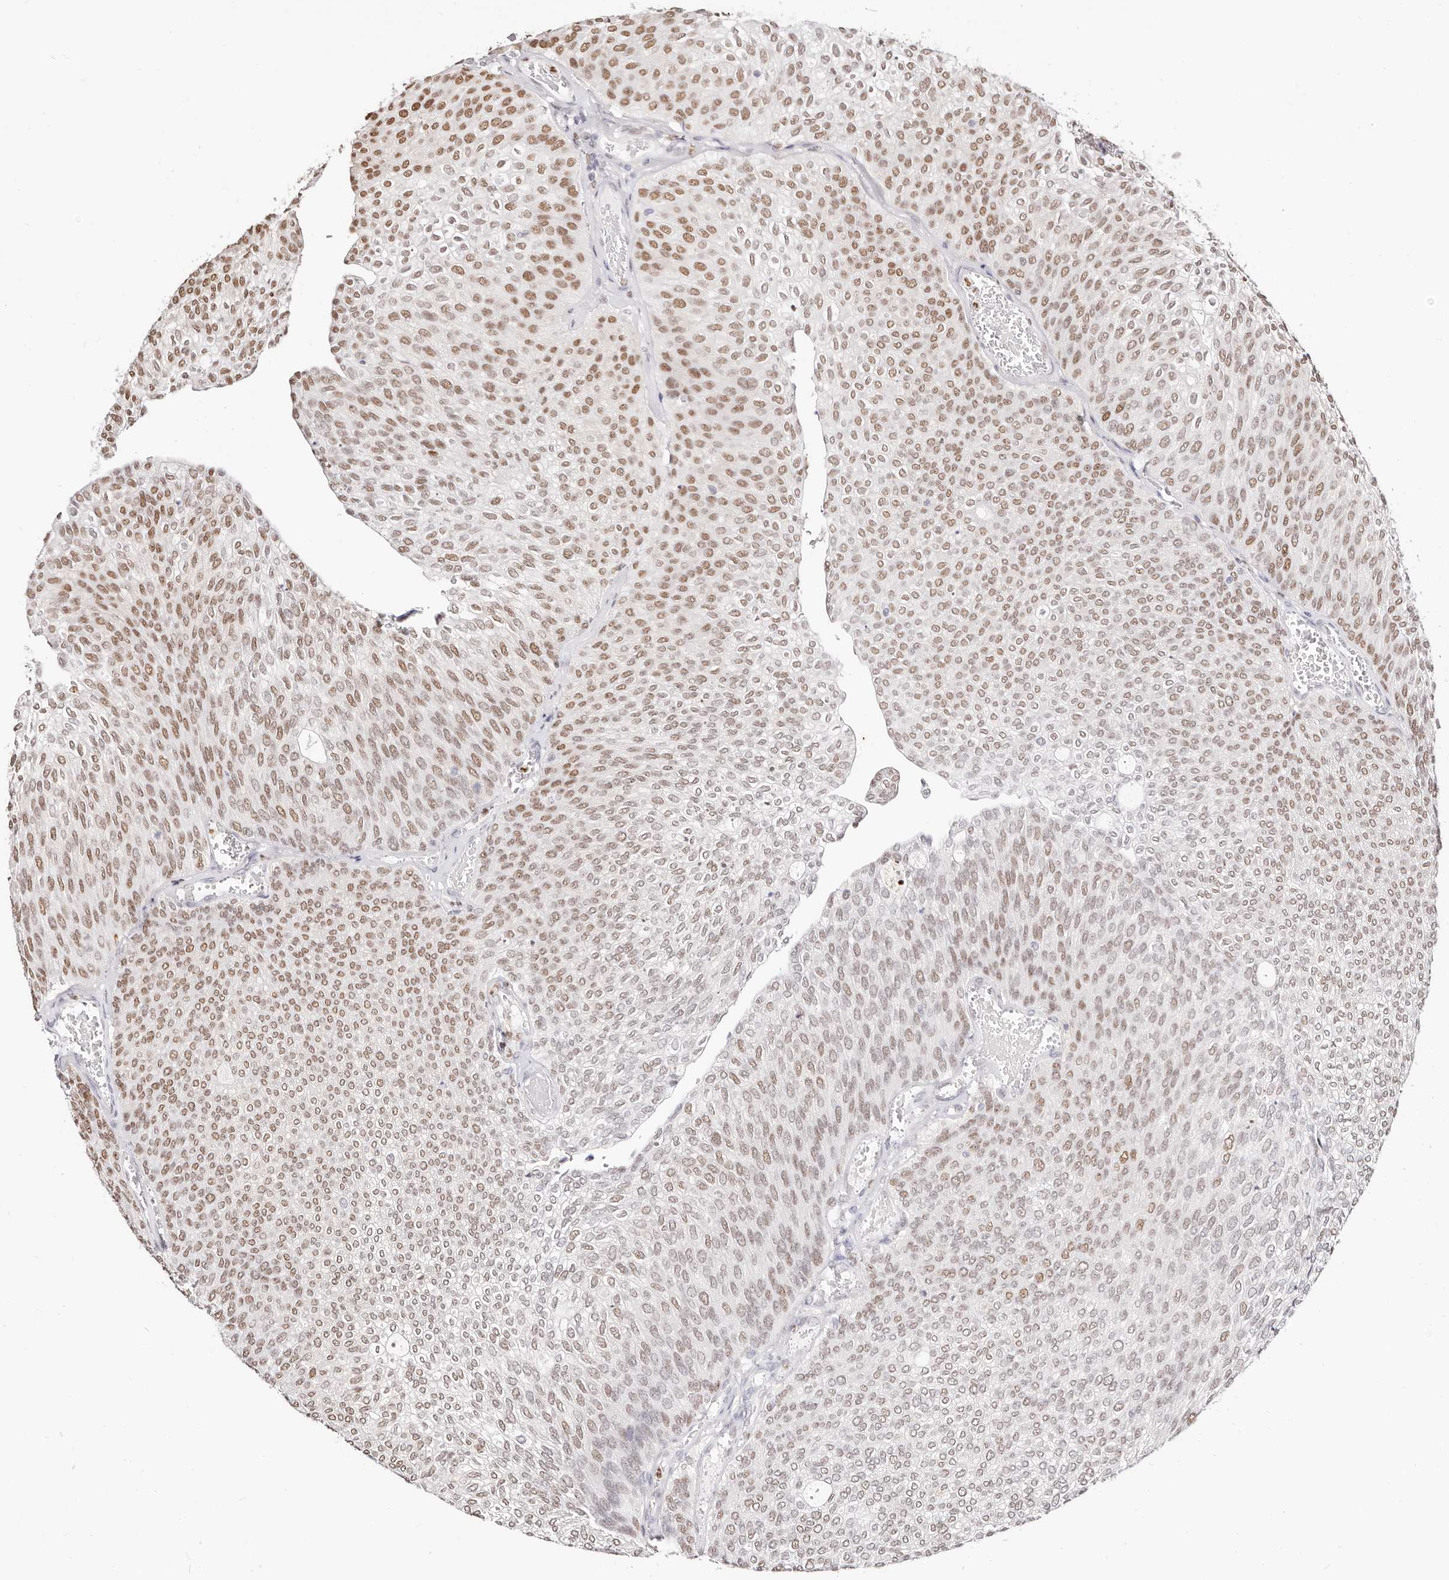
{"staining": {"intensity": "moderate", "quantity": ">75%", "location": "nuclear"}, "tissue": "urothelial cancer", "cell_type": "Tumor cells", "image_type": "cancer", "snomed": [{"axis": "morphology", "description": "Urothelial carcinoma, Low grade"}, {"axis": "topography", "description": "Urinary bladder"}], "caption": "Immunohistochemistry (IHC) micrograph of neoplastic tissue: low-grade urothelial carcinoma stained using immunohistochemistry (IHC) exhibits medium levels of moderate protein expression localized specifically in the nuclear of tumor cells, appearing as a nuclear brown color.", "gene": "TKT", "patient": {"sex": "female", "age": 79}}